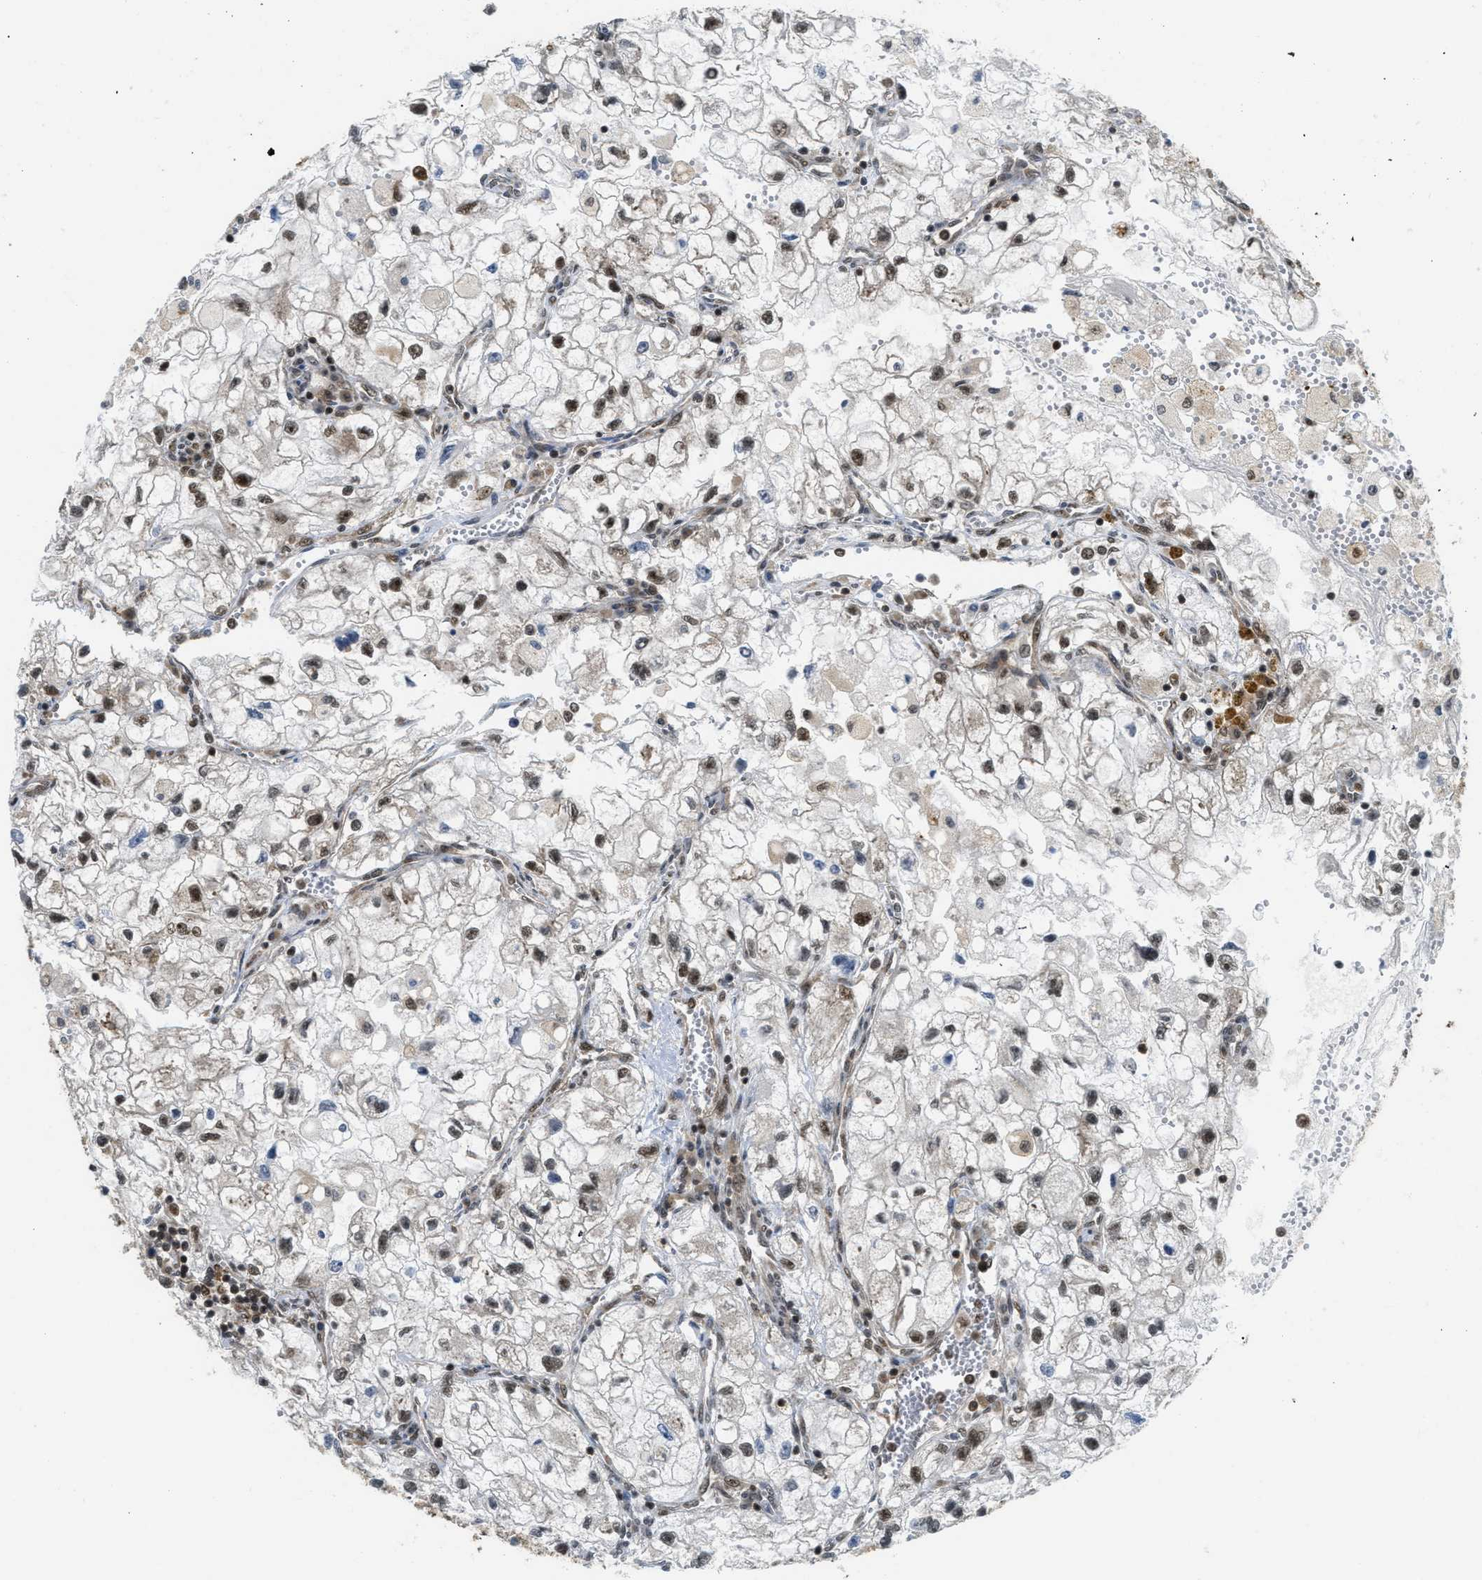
{"staining": {"intensity": "strong", "quantity": "25%-75%", "location": "nuclear"}, "tissue": "renal cancer", "cell_type": "Tumor cells", "image_type": "cancer", "snomed": [{"axis": "morphology", "description": "Adenocarcinoma, NOS"}, {"axis": "topography", "description": "Kidney"}], "caption": "Immunohistochemistry staining of adenocarcinoma (renal), which displays high levels of strong nuclear staining in approximately 25%-75% of tumor cells indicating strong nuclear protein expression. The staining was performed using DAB (brown) for protein detection and nuclei were counterstained in hematoxylin (blue).", "gene": "TACC1", "patient": {"sex": "female", "age": 70}}